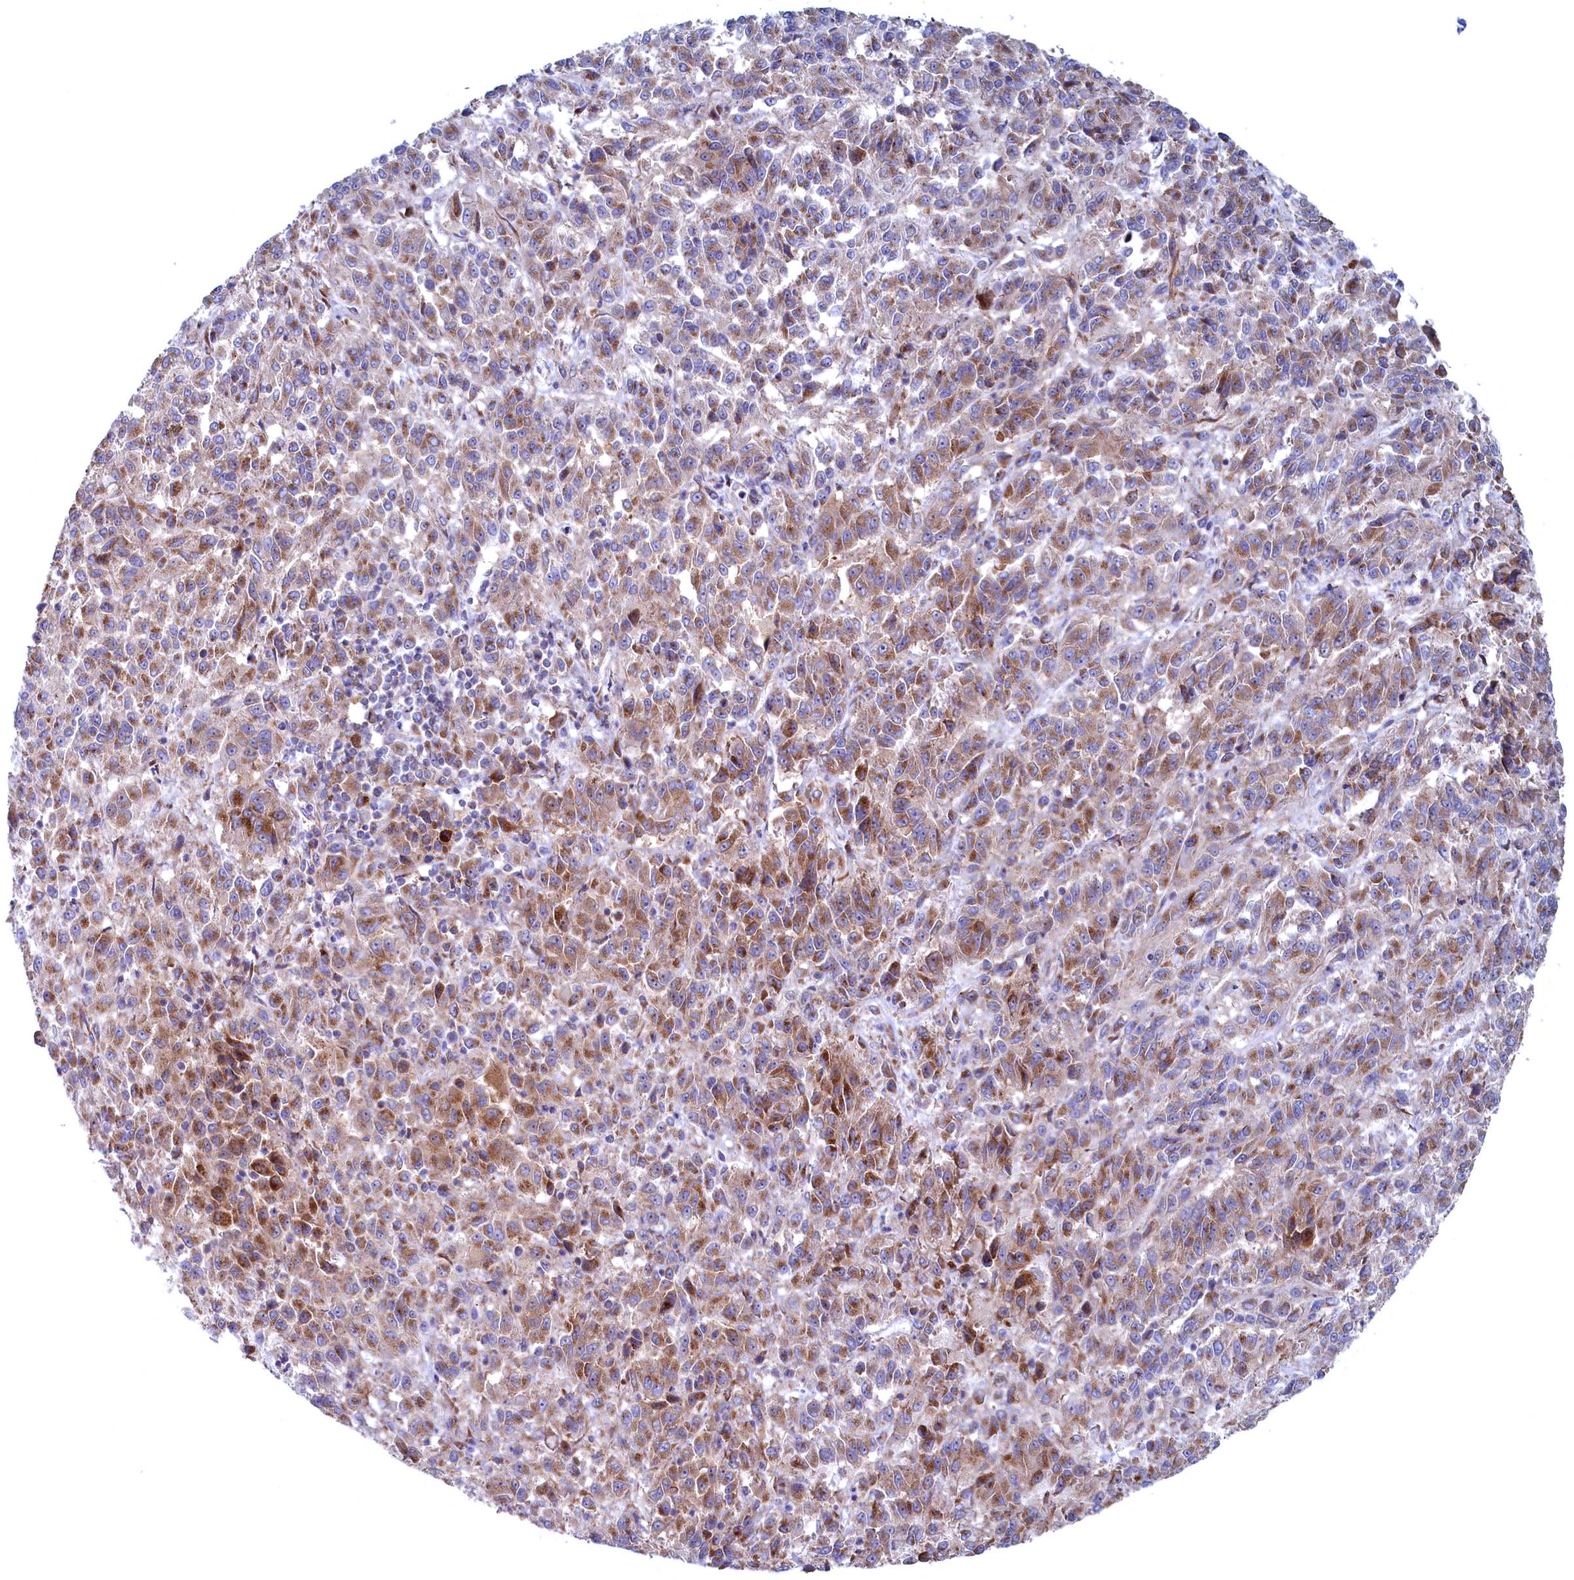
{"staining": {"intensity": "moderate", "quantity": "<25%", "location": "cytoplasmic/membranous"}, "tissue": "melanoma", "cell_type": "Tumor cells", "image_type": "cancer", "snomed": [{"axis": "morphology", "description": "Malignant melanoma, Metastatic site"}, {"axis": "topography", "description": "Lung"}], "caption": "This histopathology image exhibits immunohistochemistry staining of malignant melanoma (metastatic site), with low moderate cytoplasmic/membranous staining in approximately <25% of tumor cells.", "gene": "MTFMT", "patient": {"sex": "male", "age": 64}}